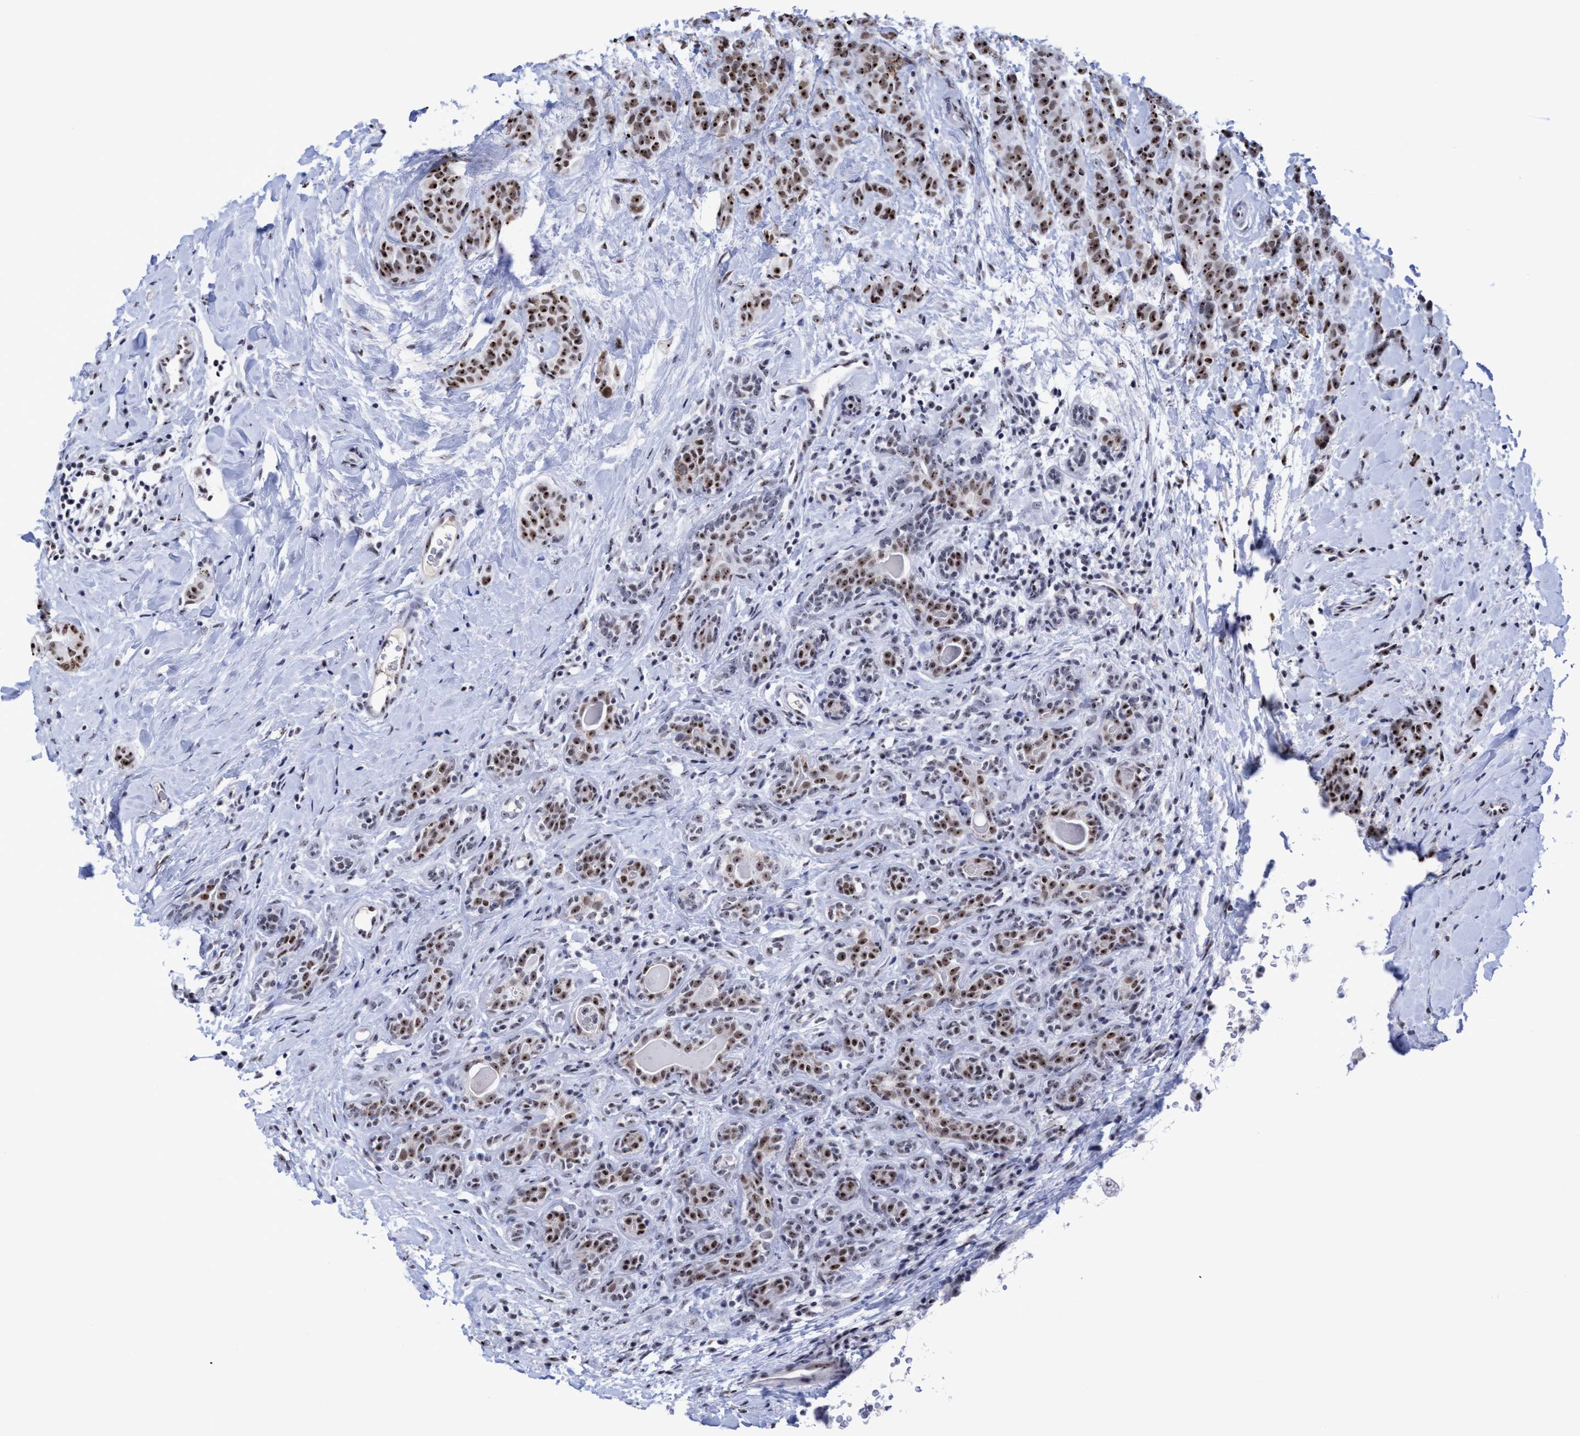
{"staining": {"intensity": "strong", "quantity": "25%-75%", "location": "nuclear"}, "tissue": "breast cancer", "cell_type": "Tumor cells", "image_type": "cancer", "snomed": [{"axis": "morphology", "description": "Normal tissue, NOS"}, {"axis": "morphology", "description": "Duct carcinoma"}, {"axis": "topography", "description": "Breast"}], "caption": "Immunohistochemistry (IHC) histopathology image of neoplastic tissue: human breast infiltrating ductal carcinoma stained using immunohistochemistry (IHC) demonstrates high levels of strong protein expression localized specifically in the nuclear of tumor cells, appearing as a nuclear brown color.", "gene": "EFCAB10", "patient": {"sex": "female", "age": 40}}